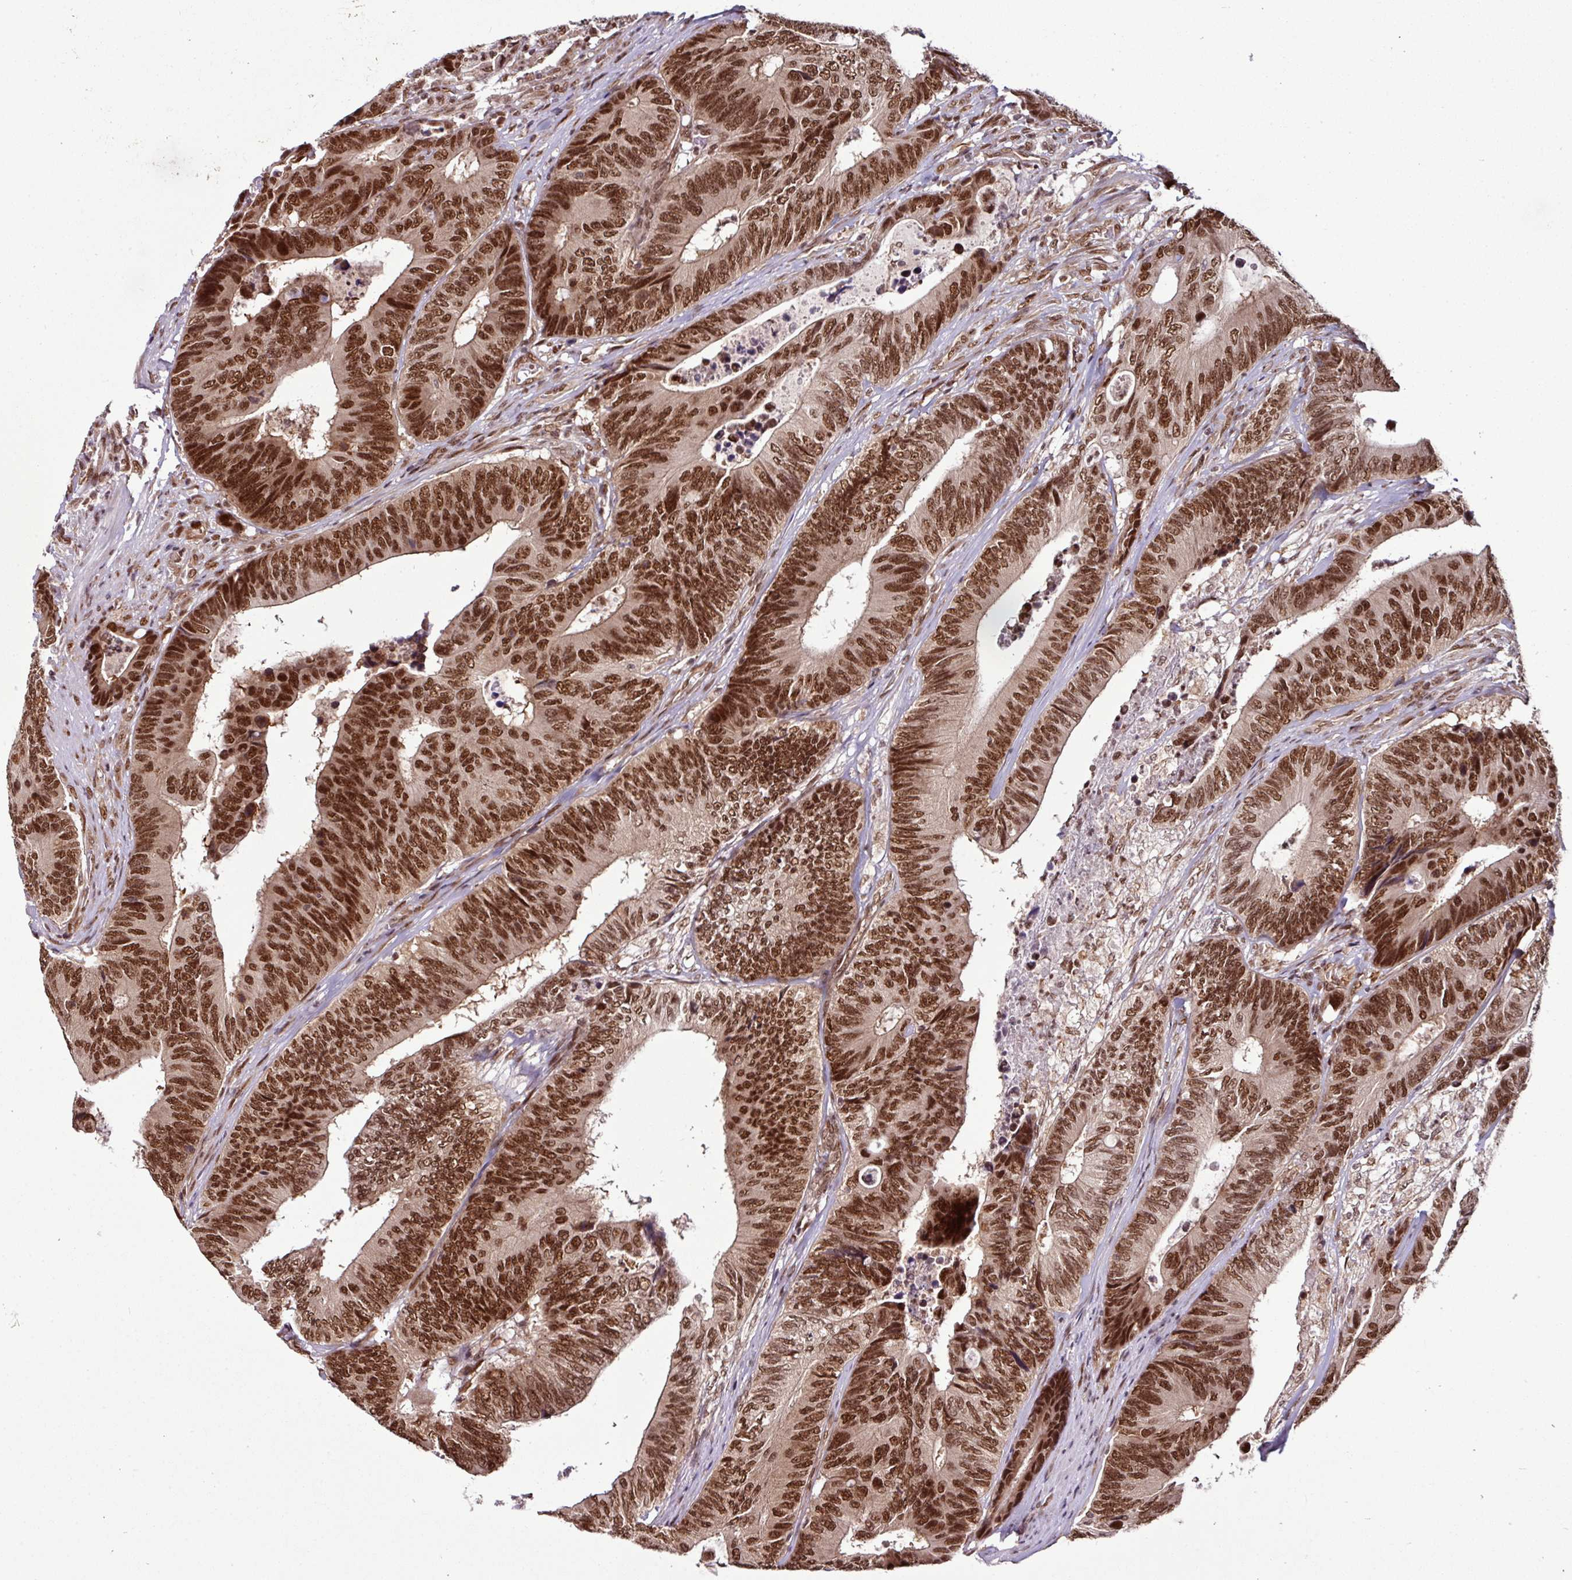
{"staining": {"intensity": "strong", "quantity": ">75%", "location": "nuclear"}, "tissue": "colorectal cancer", "cell_type": "Tumor cells", "image_type": "cancer", "snomed": [{"axis": "morphology", "description": "Adenocarcinoma, NOS"}, {"axis": "topography", "description": "Colon"}], "caption": "Immunohistochemistry of colorectal cancer (adenocarcinoma) reveals high levels of strong nuclear positivity in about >75% of tumor cells. The staining was performed using DAB (3,3'-diaminobenzidine) to visualize the protein expression in brown, while the nuclei were stained in blue with hematoxylin (Magnification: 20x).", "gene": "MORF4L2", "patient": {"sex": "male", "age": 87}}